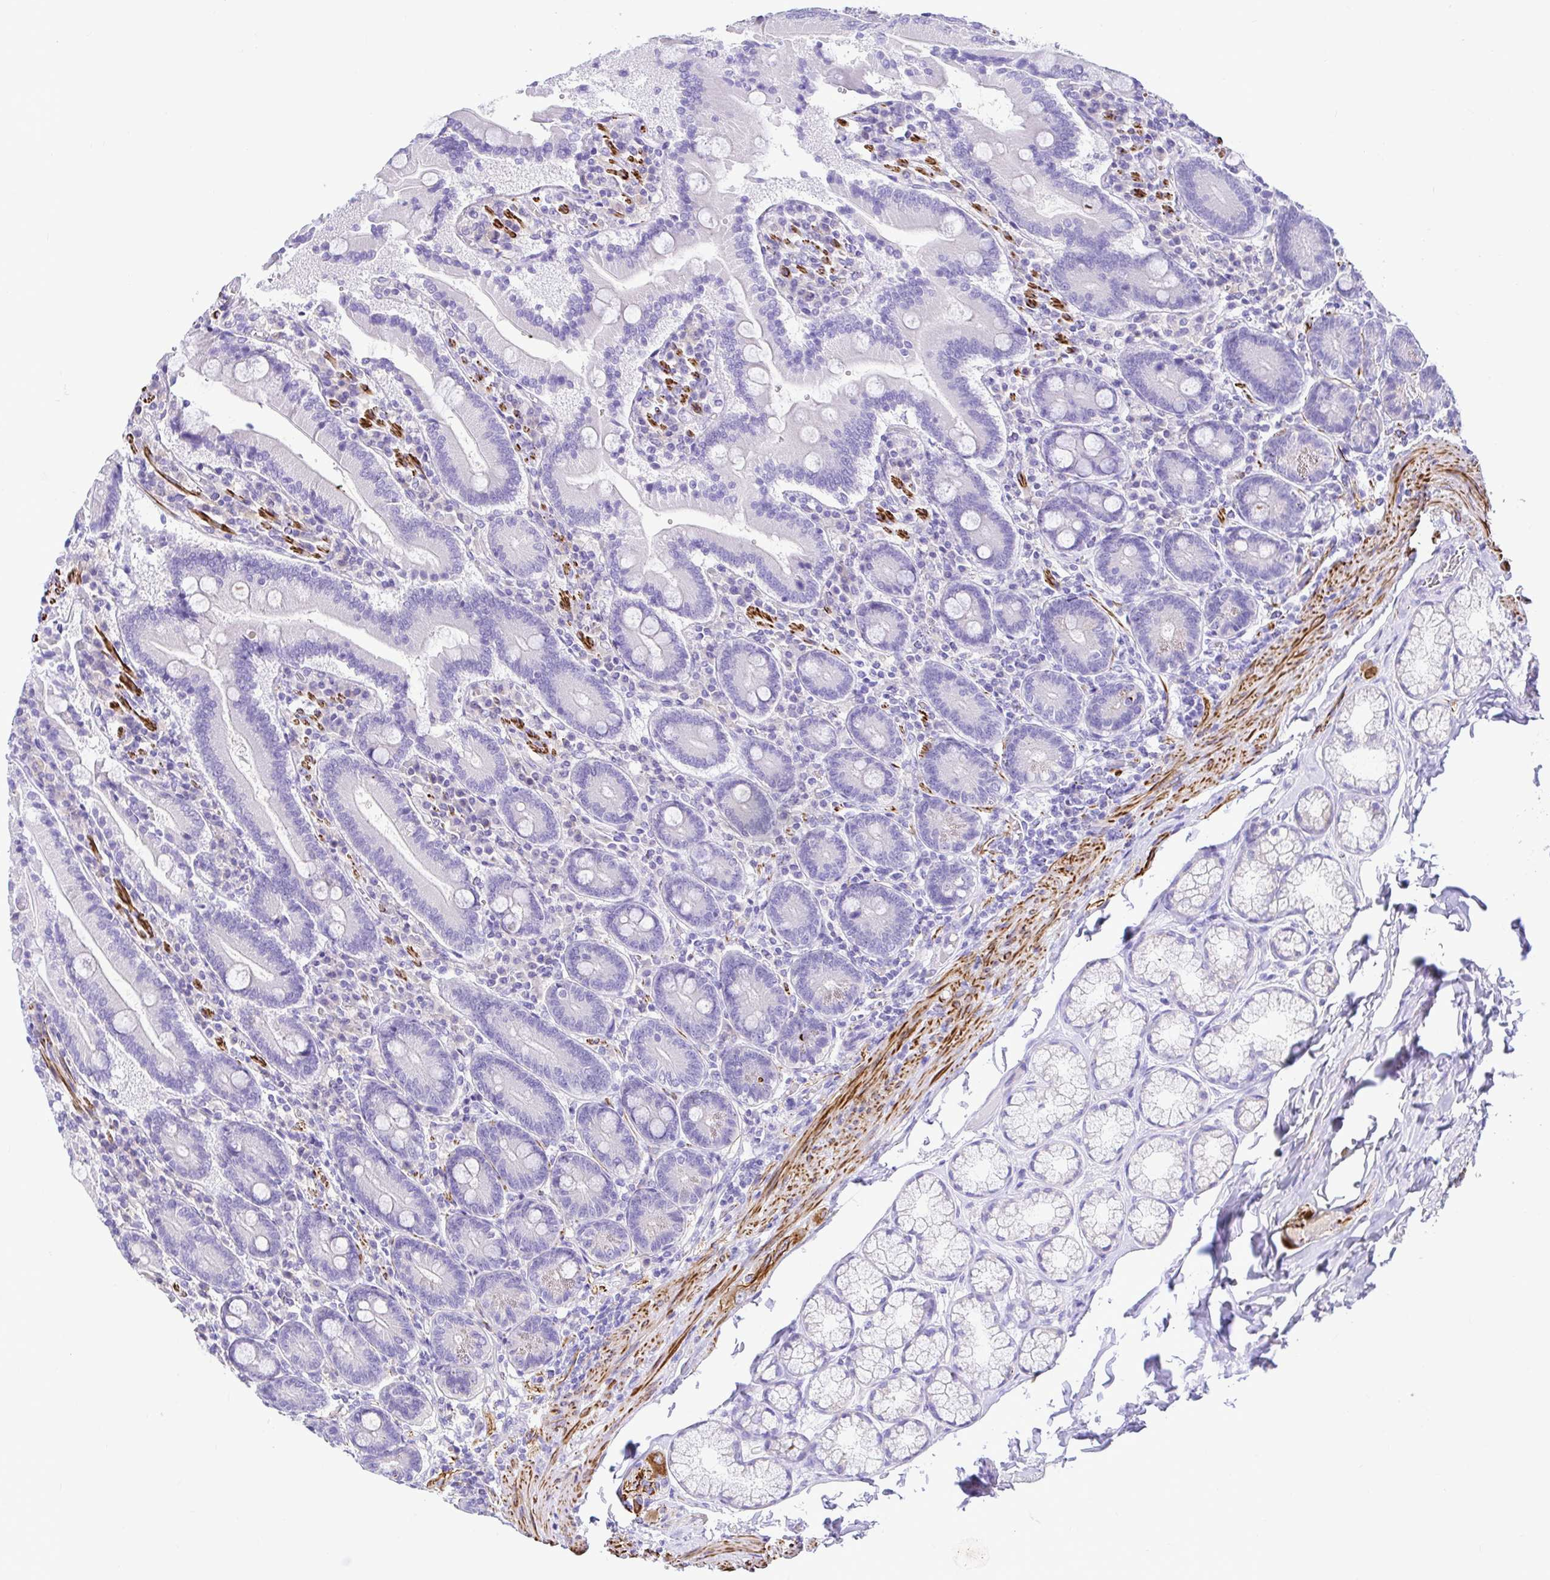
{"staining": {"intensity": "negative", "quantity": "none", "location": "none"}, "tissue": "duodenum", "cell_type": "Glandular cells", "image_type": "normal", "snomed": [{"axis": "morphology", "description": "Normal tissue, NOS"}, {"axis": "topography", "description": "Duodenum"}], "caption": "Duodenum stained for a protein using immunohistochemistry displays no positivity glandular cells.", "gene": "BACE2", "patient": {"sex": "female", "age": 62}}